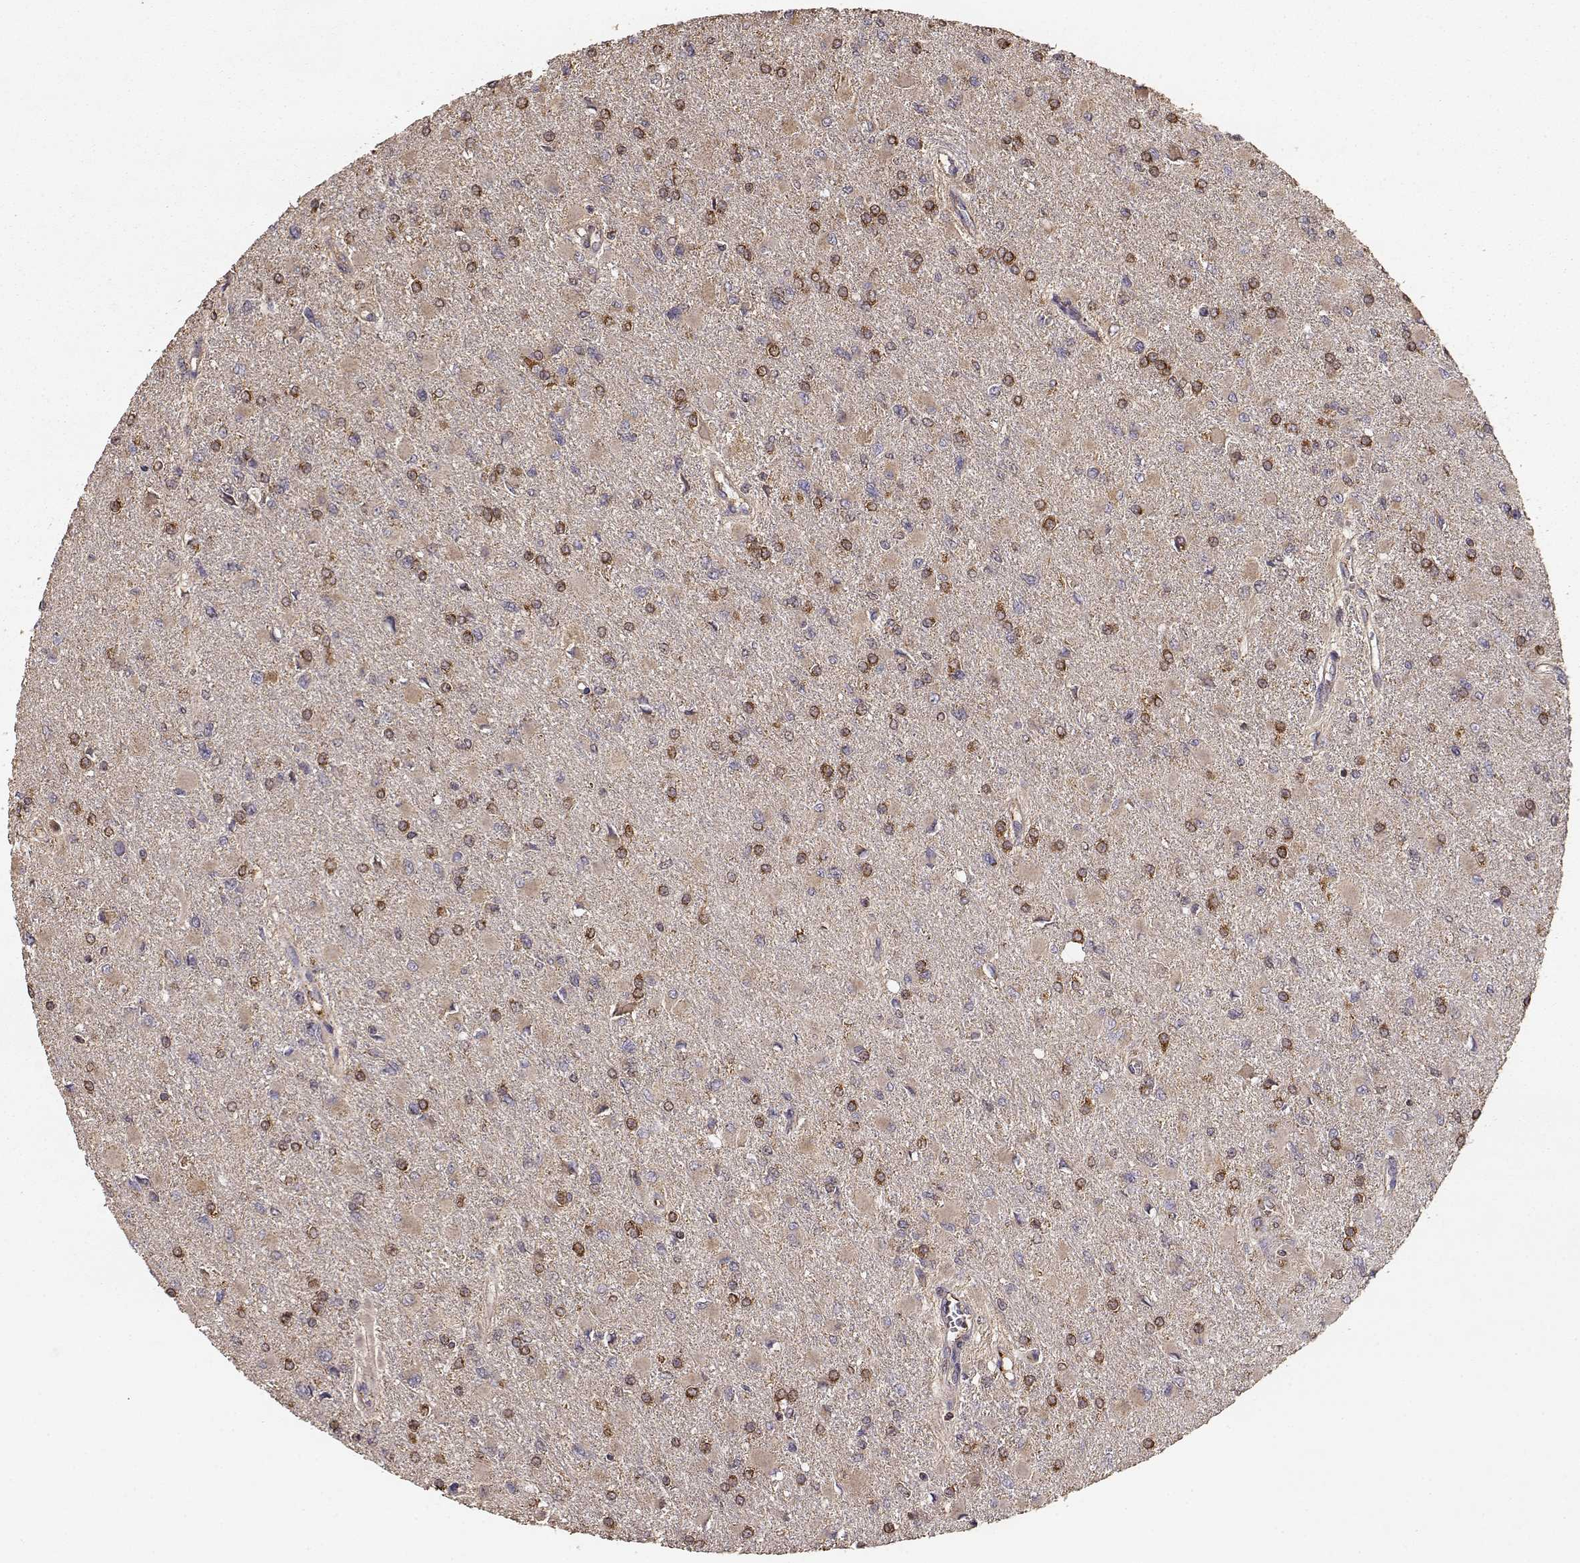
{"staining": {"intensity": "strong", "quantity": "25%-75%", "location": "cytoplasmic/membranous"}, "tissue": "glioma", "cell_type": "Tumor cells", "image_type": "cancer", "snomed": [{"axis": "morphology", "description": "Glioma, malignant, High grade"}, {"axis": "topography", "description": "Cerebral cortex"}], "caption": "Brown immunohistochemical staining in human malignant glioma (high-grade) shows strong cytoplasmic/membranous positivity in approximately 25%-75% of tumor cells.", "gene": "TARS3", "patient": {"sex": "female", "age": 36}}